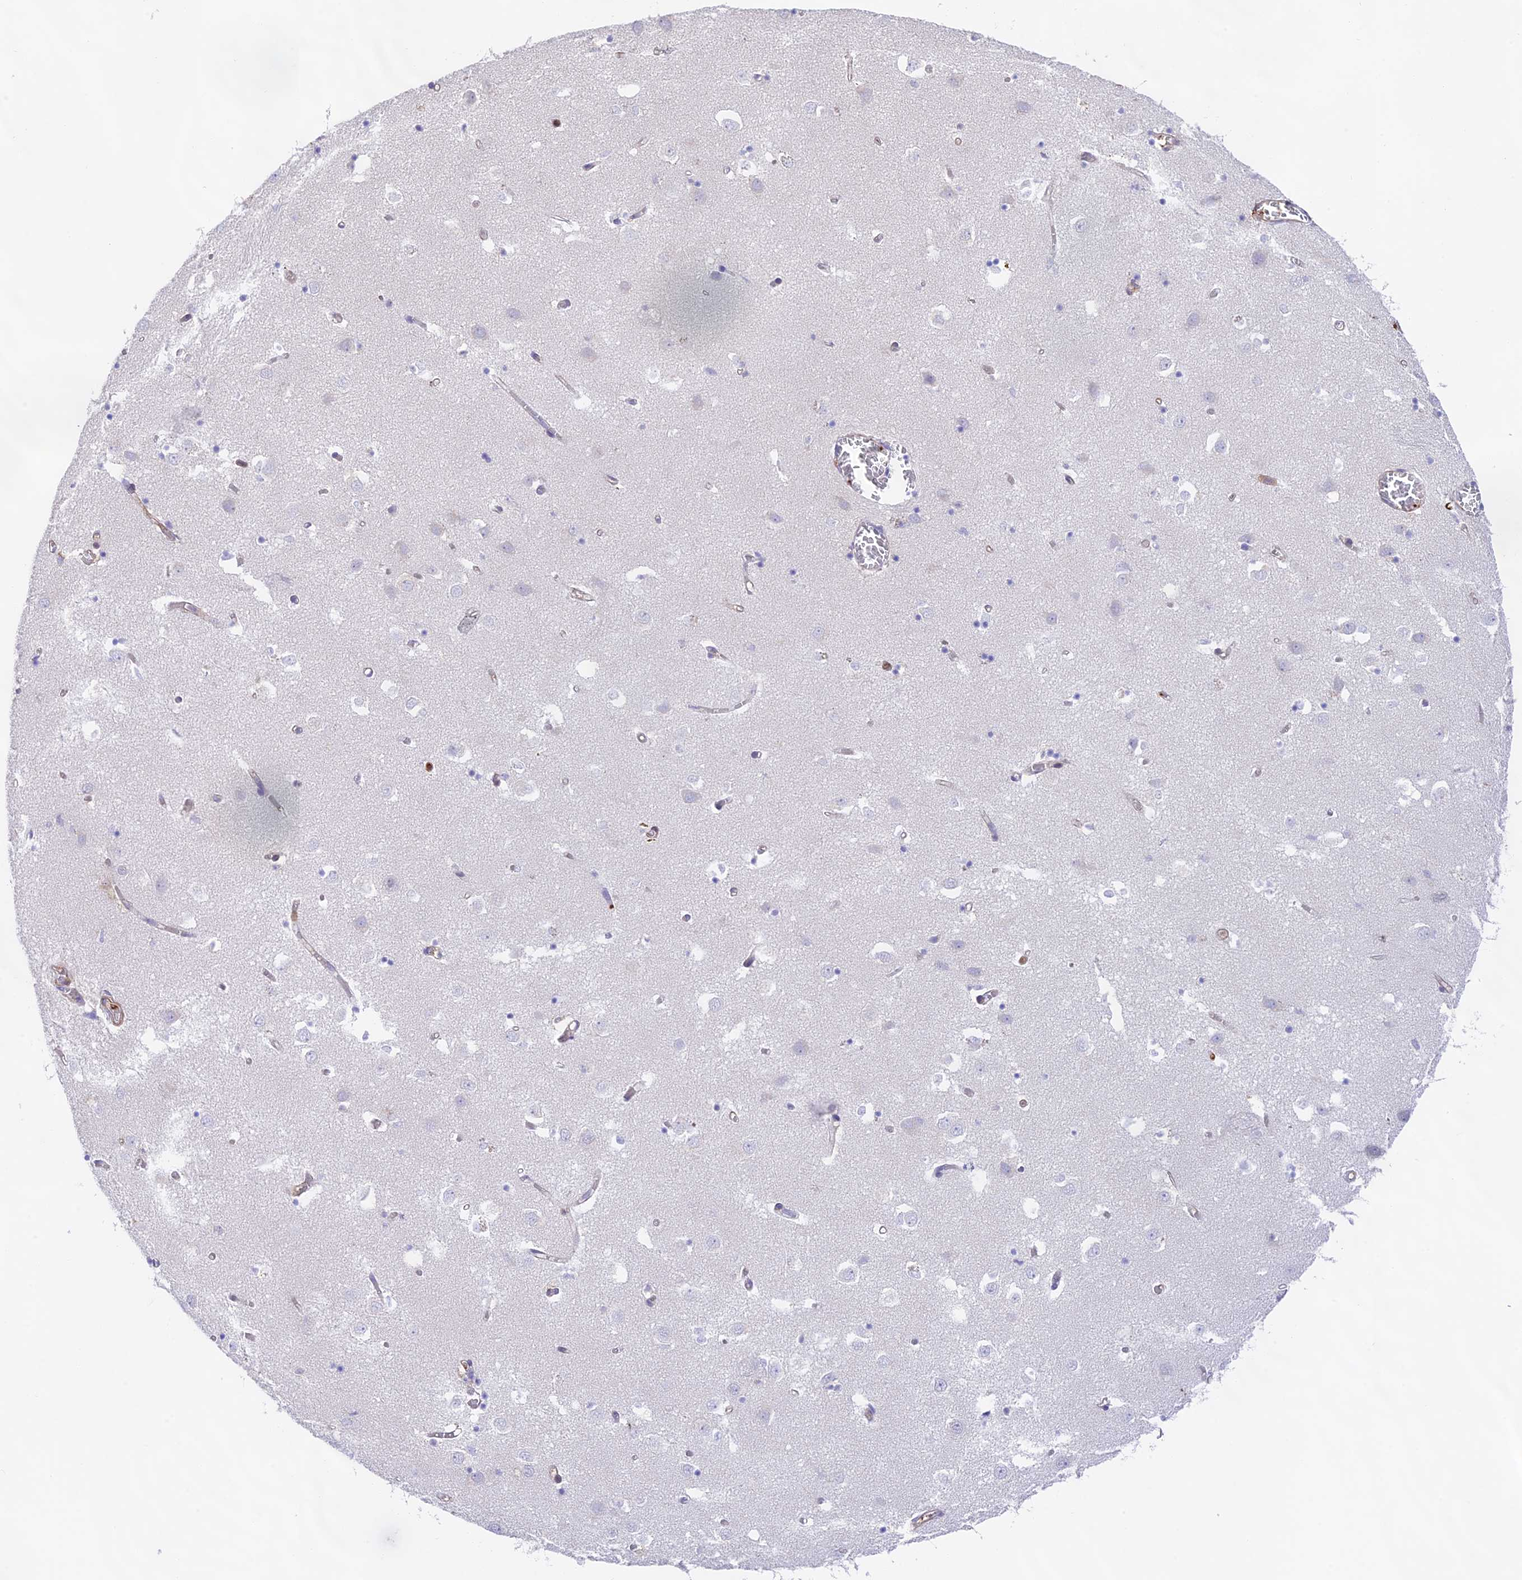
{"staining": {"intensity": "negative", "quantity": "none", "location": "none"}, "tissue": "caudate", "cell_type": "Glial cells", "image_type": "normal", "snomed": [{"axis": "morphology", "description": "Normal tissue, NOS"}, {"axis": "topography", "description": "Lateral ventricle wall"}], "caption": "Glial cells show no significant expression in benign caudate. (Stains: DAB immunohistochemistry (IHC) with hematoxylin counter stain, Microscopy: brightfield microscopy at high magnification).", "gene": "DENND1C", "patient": {"sex": "male", "age": 70}}